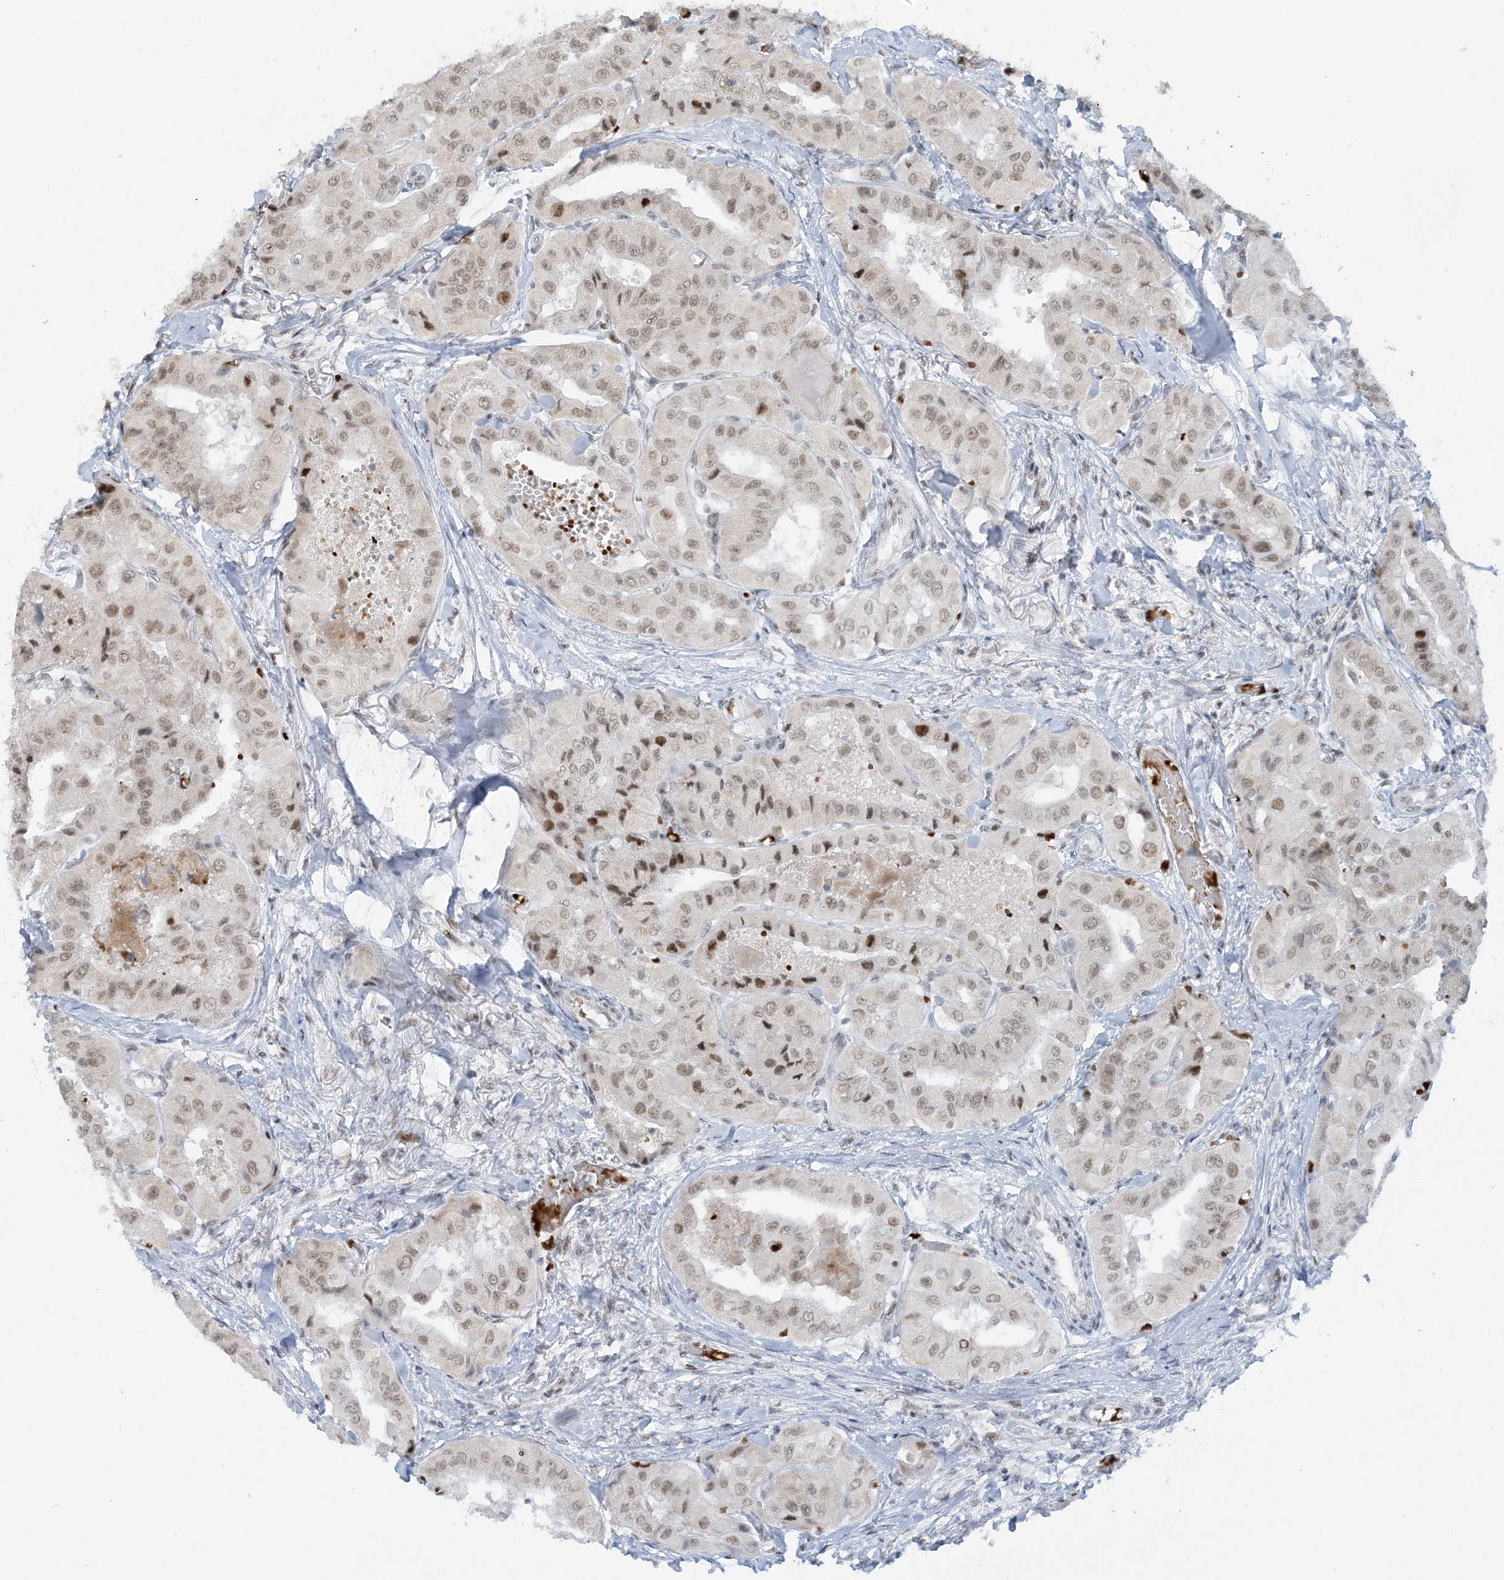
{"staining": {"intensity": "moderate", "quantity": ">75%", "location": "nuclear"}, "tissue": "thyroid cancer", "cell_type": "Tumor cells", "image_type": "cancer", "snomed": [{"axis": "morphology", "description": "Papillary adenocarcinoma, NOS"}, {"axis": "topography", "description": "Thyroid gland"}], "caption": "Immunohistochemistry (IHC) image of neoplastic tissue: thyroid cancer (papillary adenocarcinoma) stained using immunohistochemistry demonstrates medium levels of moderate protein expression localized specifically in the nuclear of tumor cells, appearing as a nuclear brown color.", "gene": "ECT2L", "patient": {"sex": "female", "age": 59}}